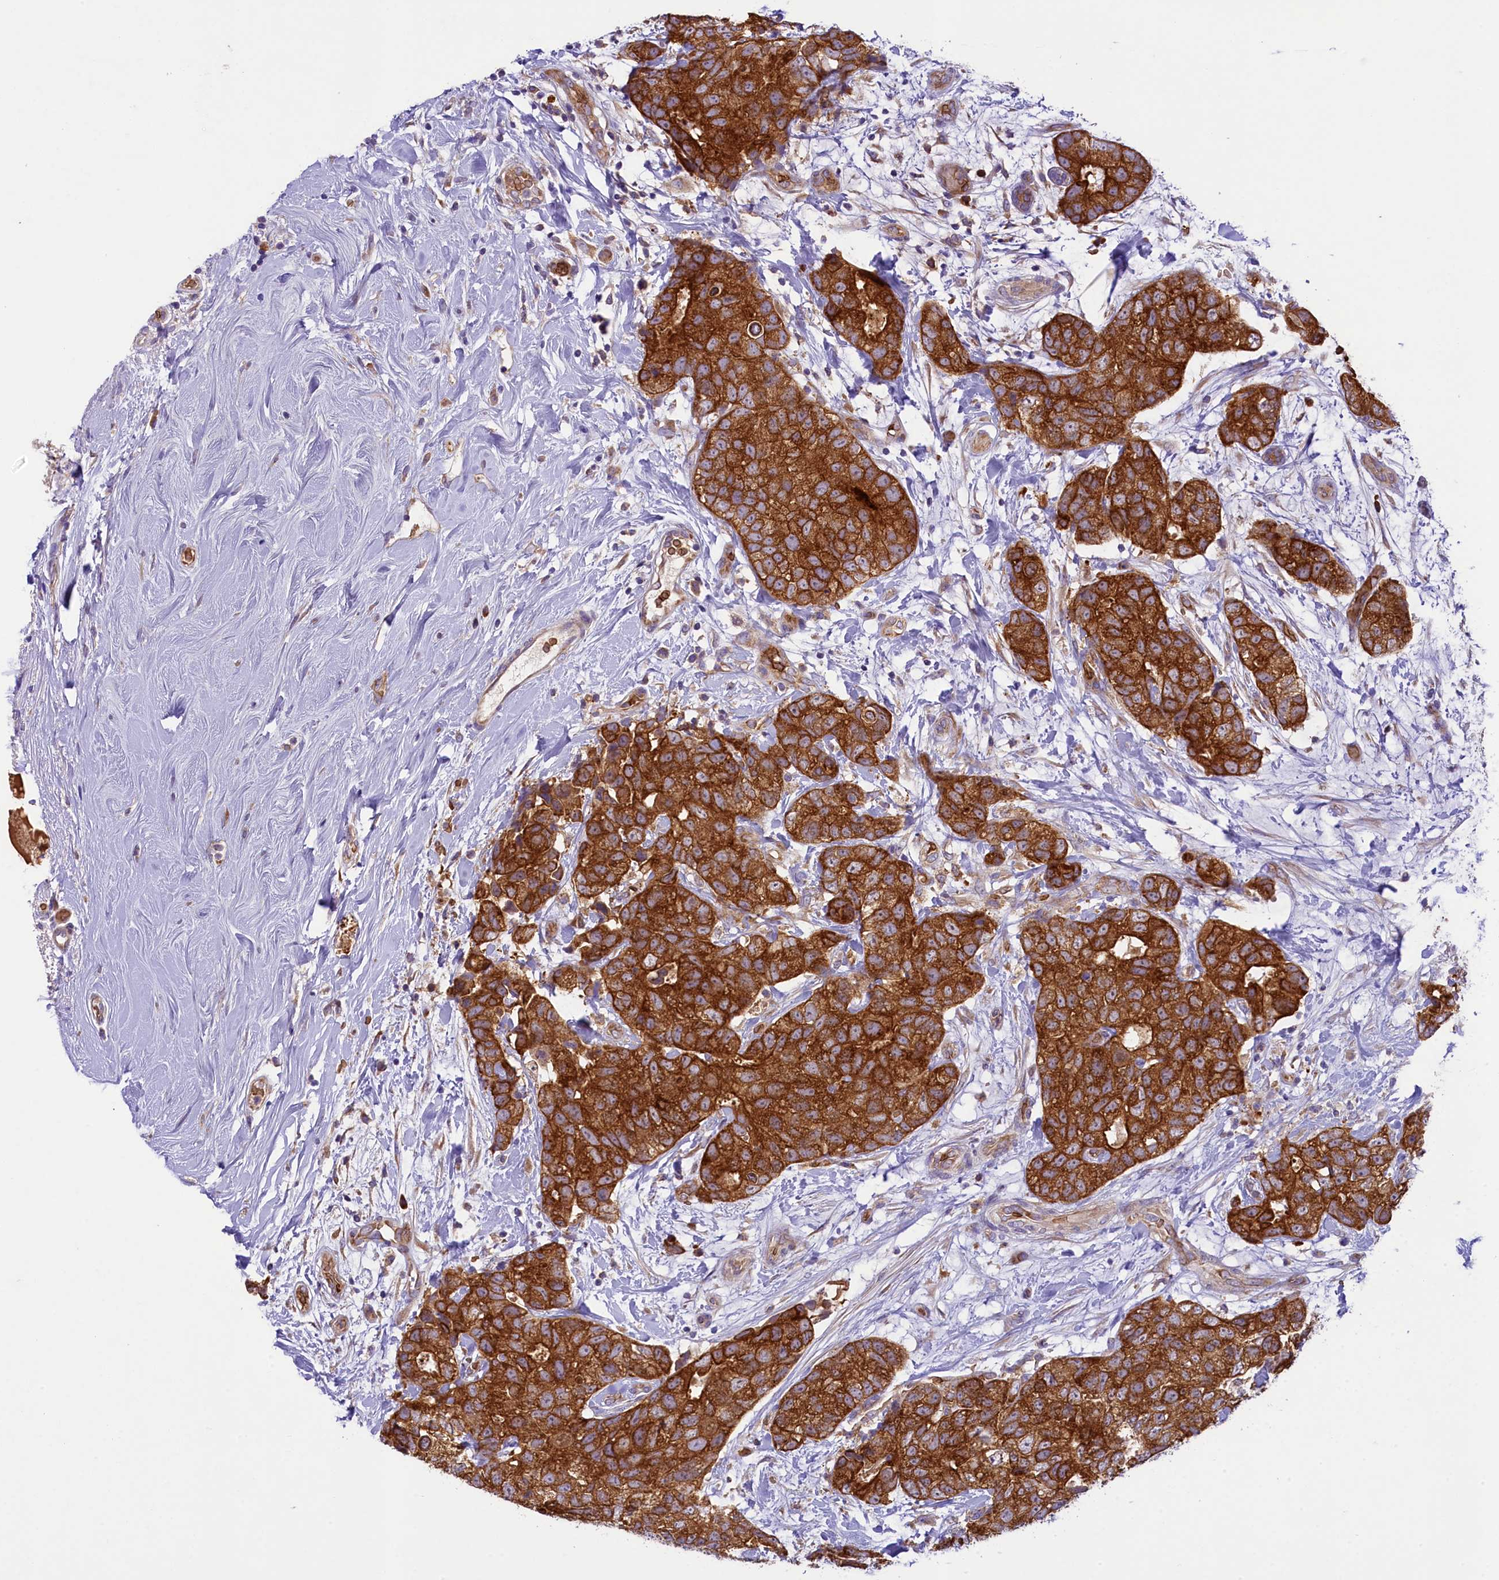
{"staining": {"intensity": "strong", "quantity": ">75%", "location": "cytoplasmic/membranous"}, "tissue": "breast cancer", "cell_type": "Tumor cells", "image_type": "cancer", "snomed": [{"axis": "morphology", "description": "Duct carcinoma"}, {"axis": "topography", "description": "Breast"}], "caption": "Immunohistochemical staining of human breast cancer reveals strong cytoplasmic/membranous protein positivity in about >75% of tumor cells.", "gene": "LARP4", "patient": {"sex": "female", "age": 62}}